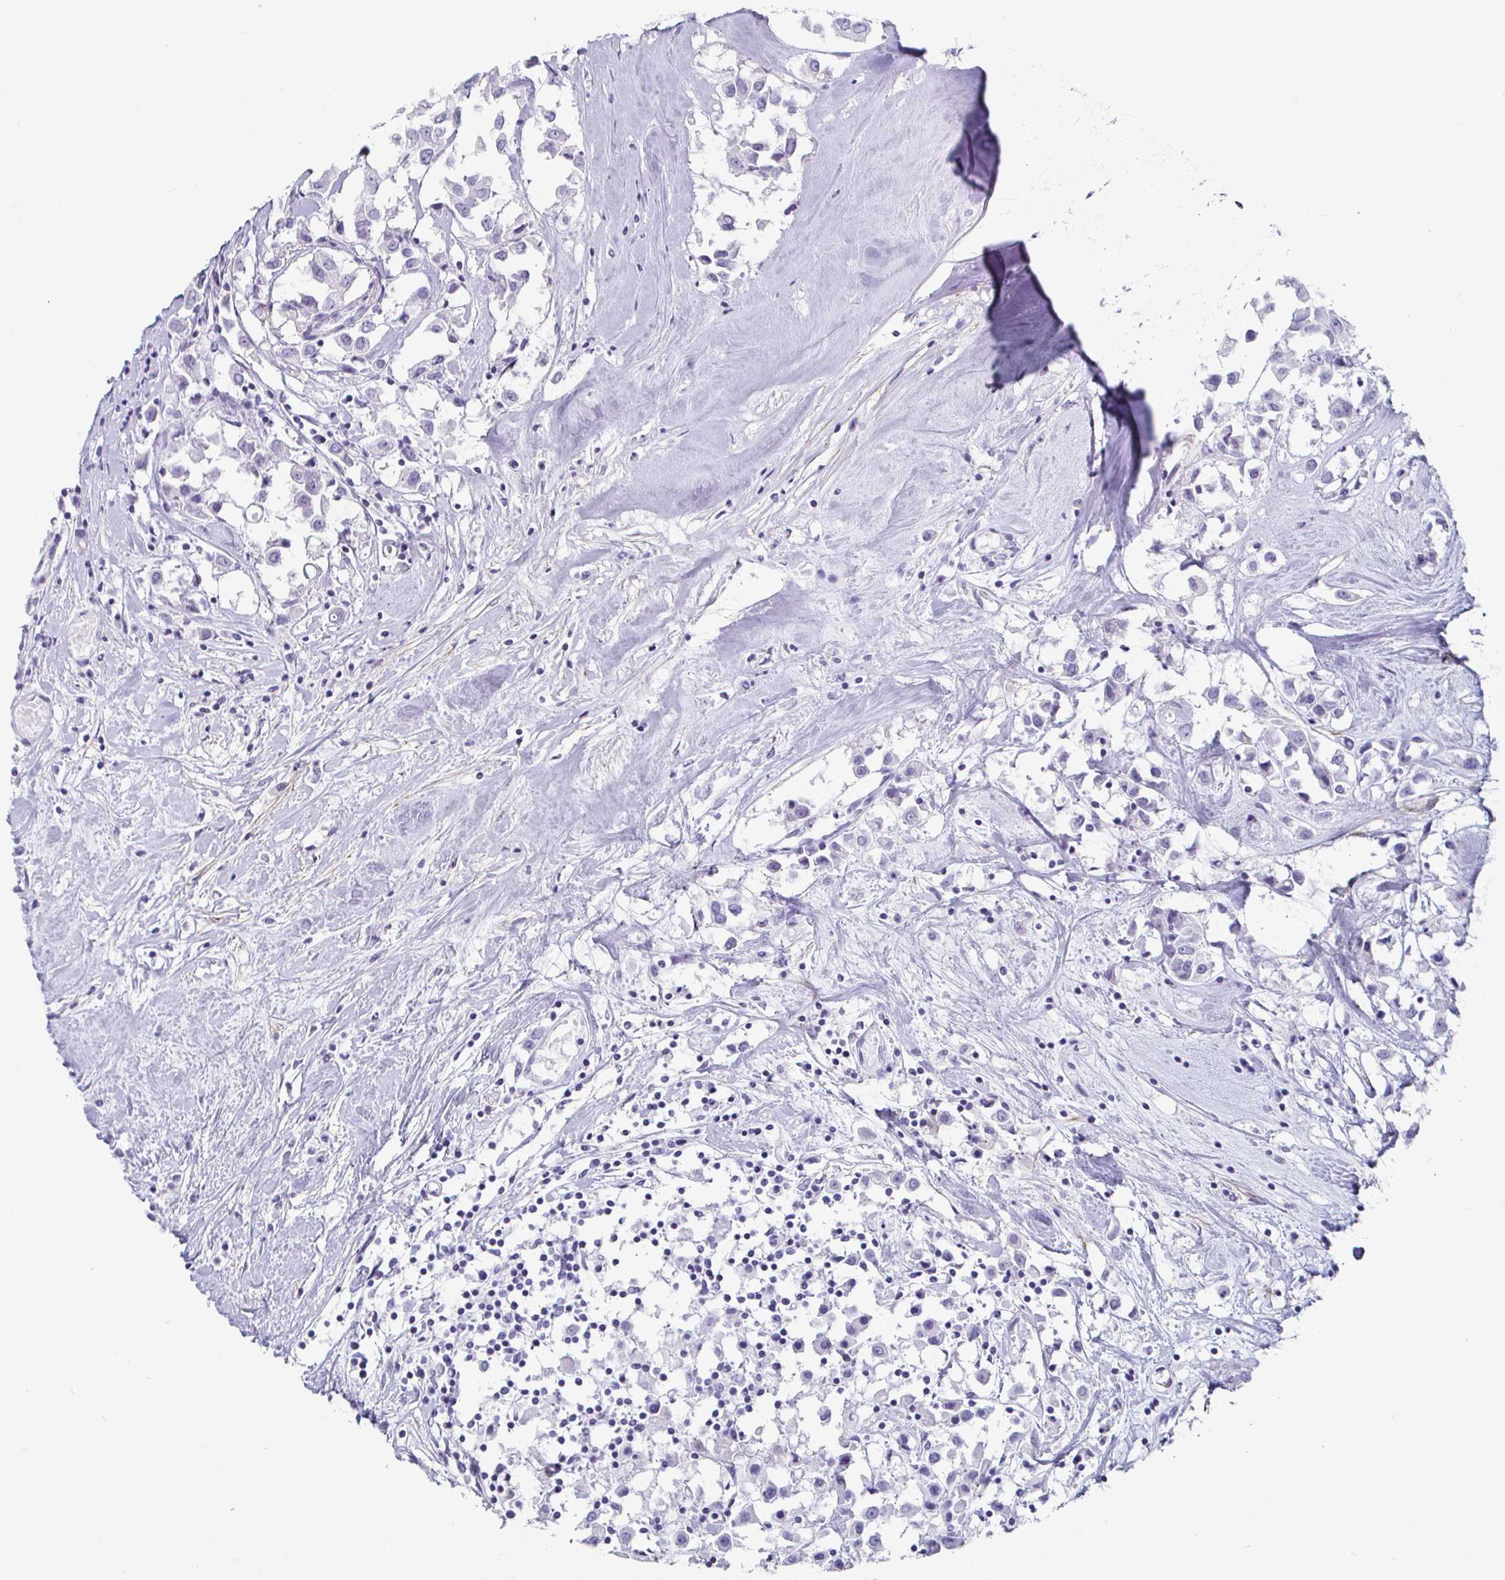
{"staining": {"intensity": "negative", "quantity": "none", "location": "none"}, "tissue": "breast cancer", "cell_type": "Tumor cells", "image_type": "cancer", "snomed": [{"axis": "morphology", "description": "Duct carcinoma"}, {"axis": "topography", "description": "Breast"}], "caption": "This image is of breast cancer (intraductal carcinoma) stained with immunohistochemistry to label a protein in brown with the nuclei are counter-stained blue. There is no expression in tumor cells.", "gene": "CREG2", "patient": {"sex": "female", "age": 61}}